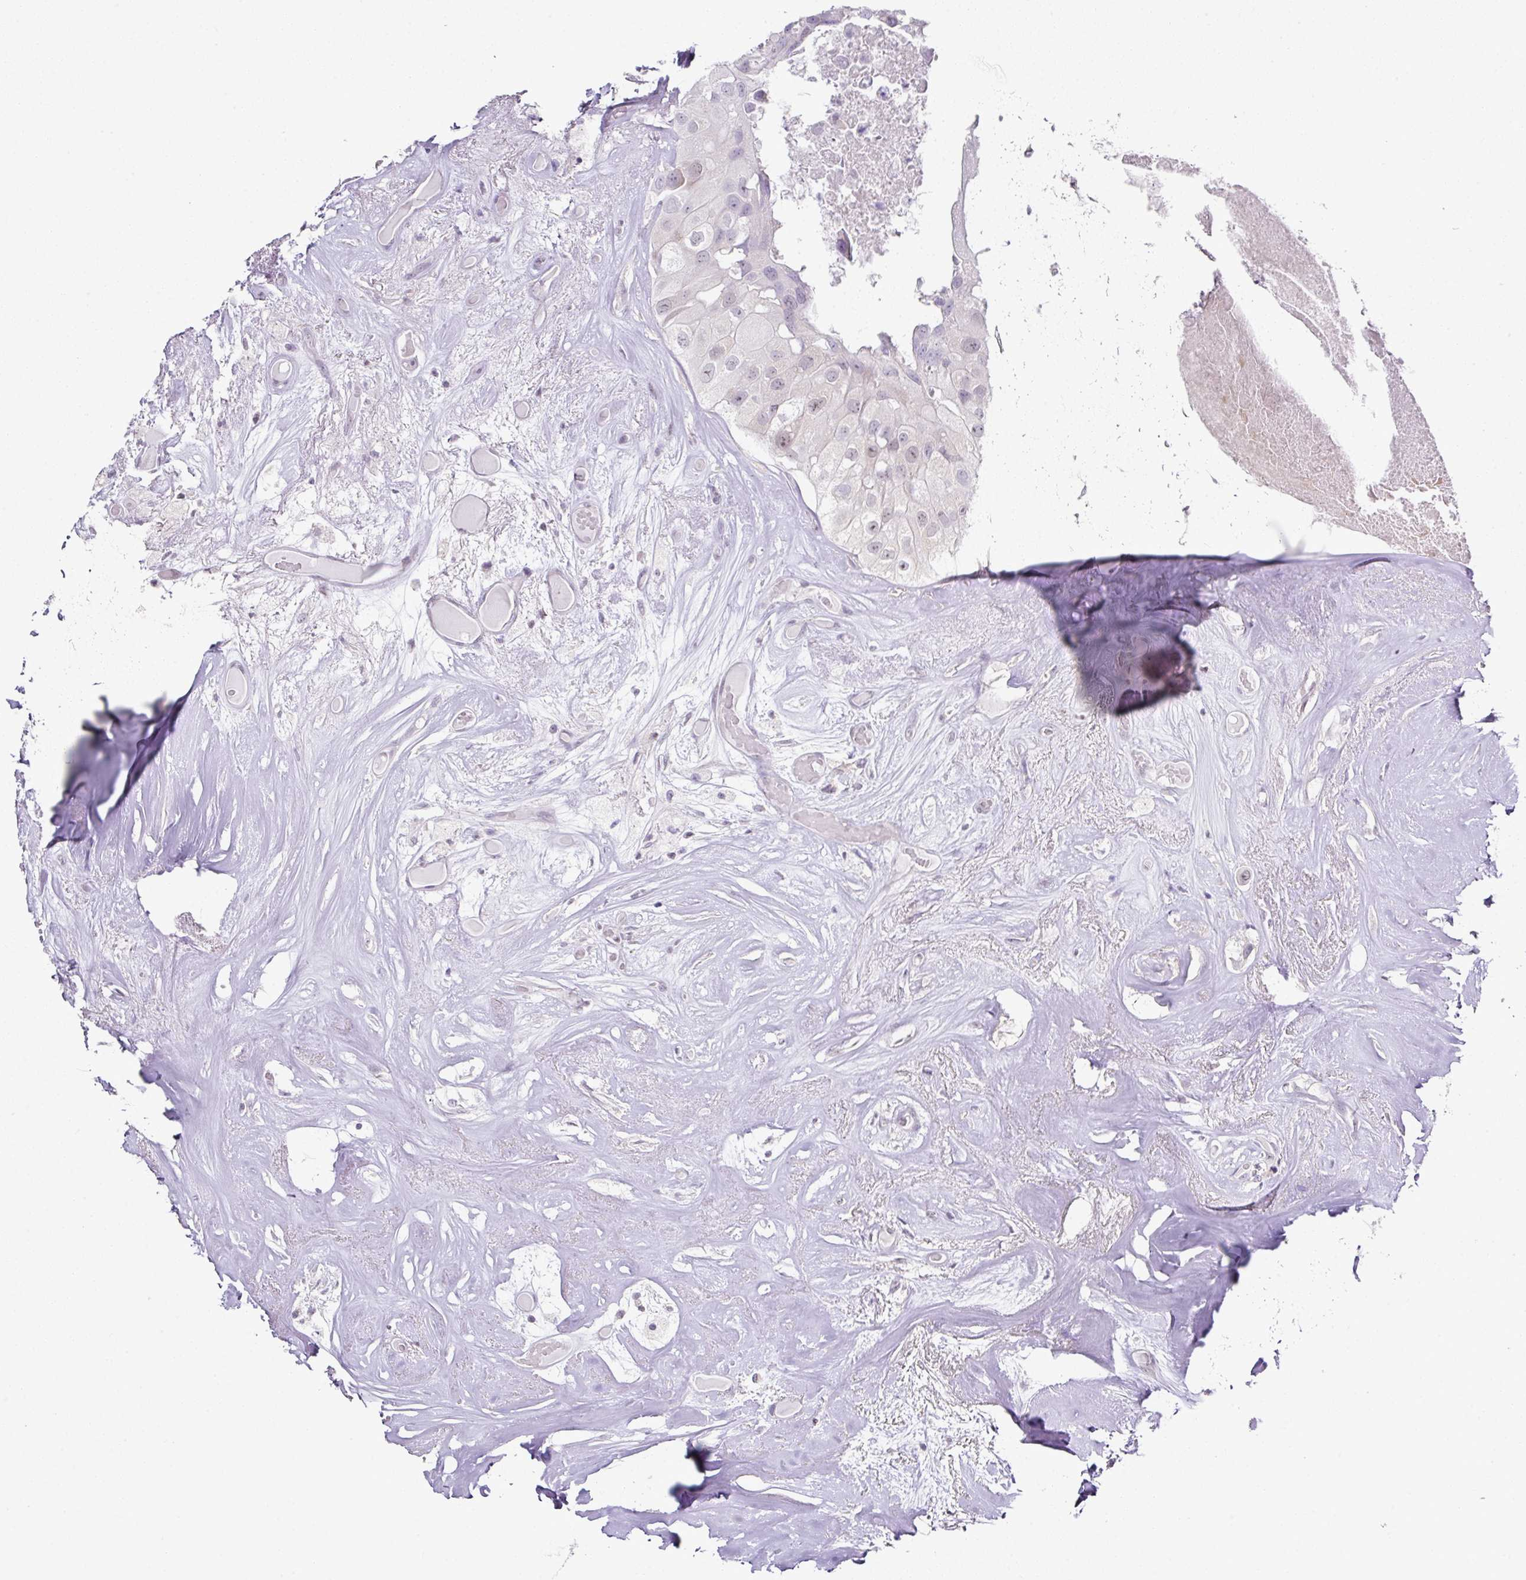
{"staining": {"intensity": "negative", "quantity": "none", "location": "none"}, "tissue": "head and neck cancer", "cell_type": "Tumor cells", "image_type": "cancer", "snomed": [{"axis": "morphology", "description": "Adenocarcinoma, NOS"}, {"axis": "morphology", "description": "Adenocarcinoma, metastatic, NOS"}, {"axis": "topography", "description": "Head-Neck"}], "caption": "Head and neck metastatic adenocarcinoma stained for a protein using immunohistochemistry (IHC) displays no positivity tumor cells.", "gene": "FAM32A", "patient": {"sex": "male", "age": 75}}